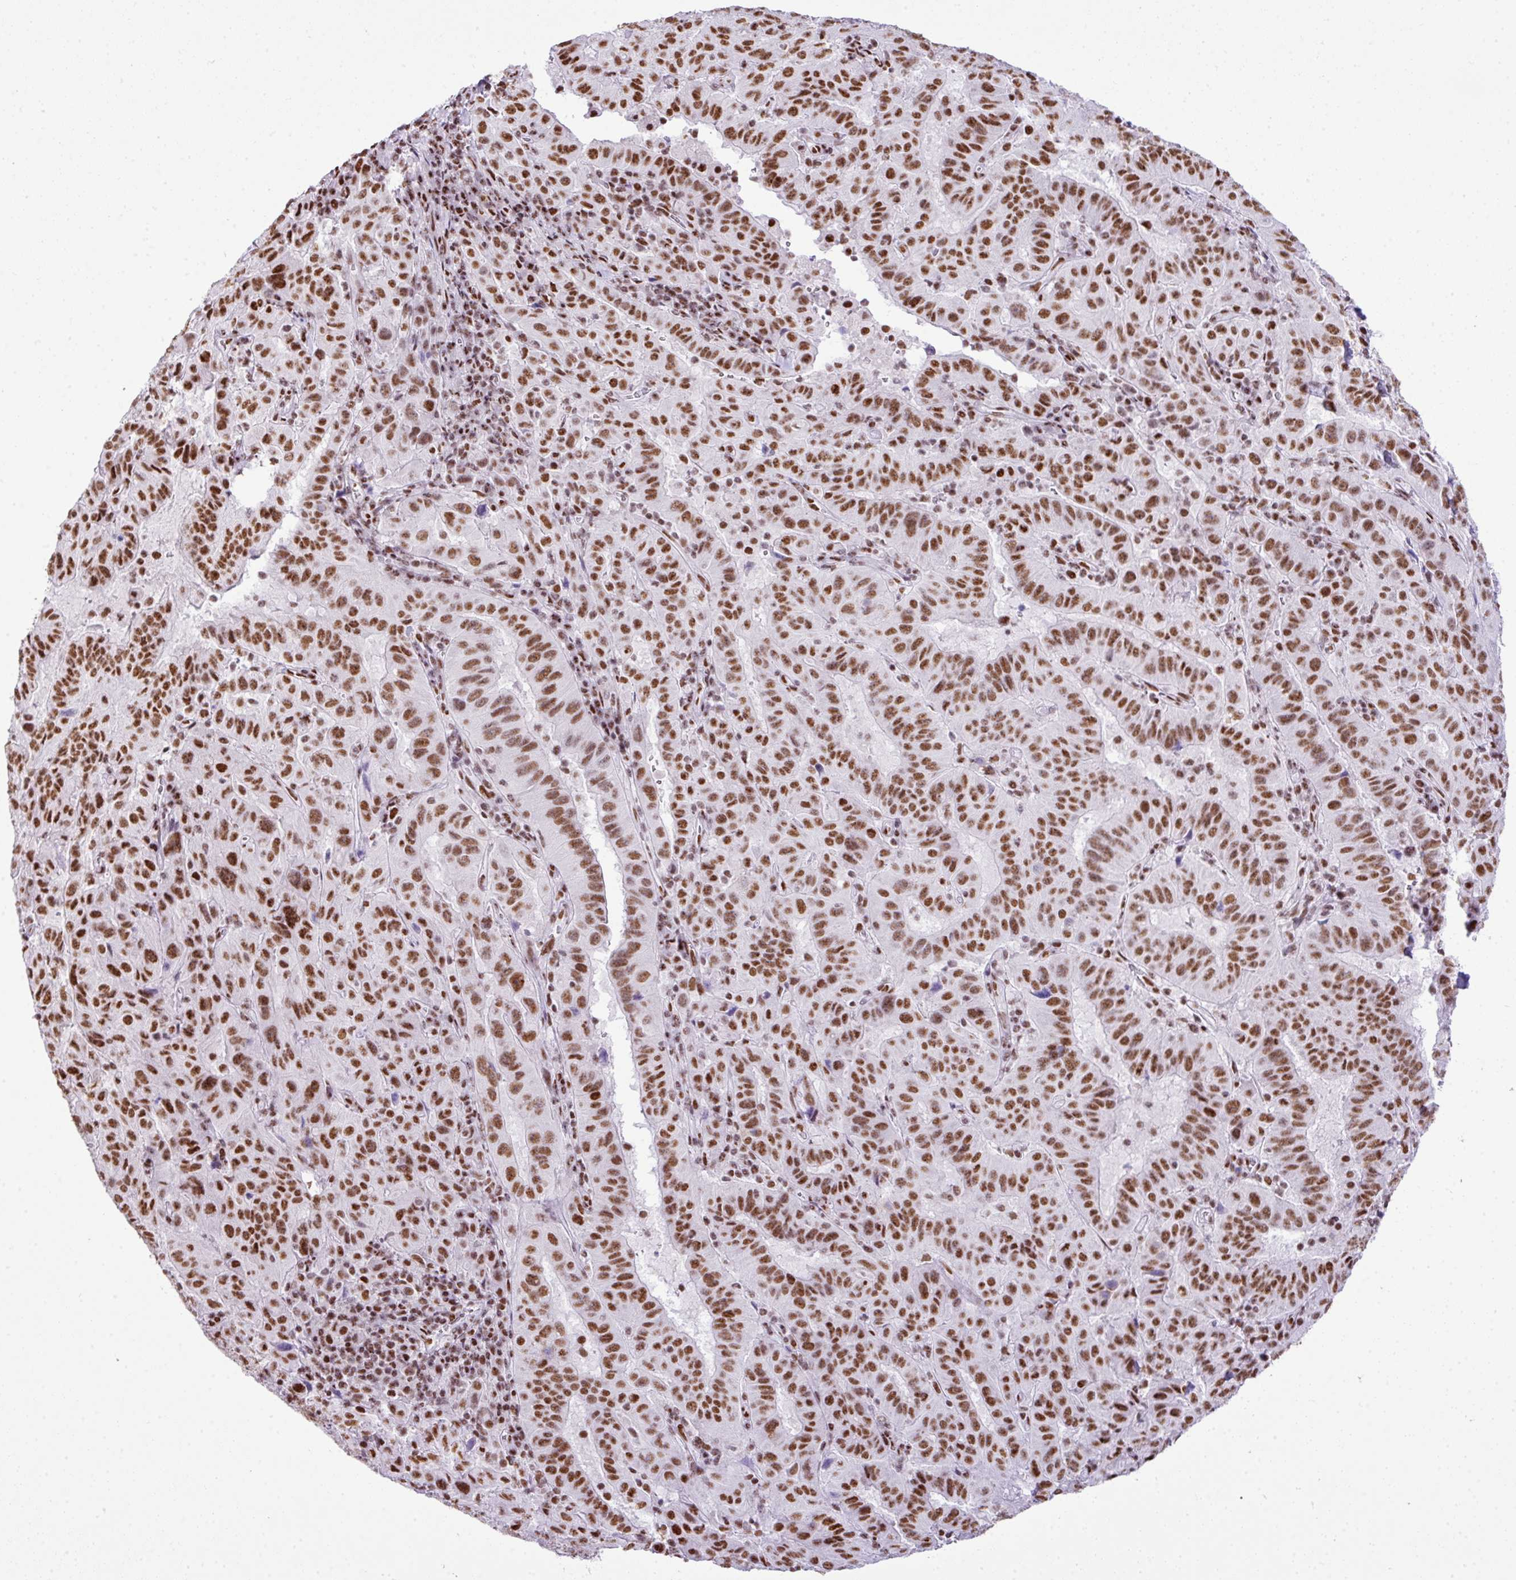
{"staining": {"intensity": "moderate", "quantity": ">75%", "location": "nuclear"}, "tissue": "pancreatic cancer", "cell_type": "Tumor cells", "image_type": "cancer", "snomed": [{"axis": "morphology", "description": "Adenocarcinoma, NOS"}, {"axis": "topography", "description": "Pancreas"}], "caption": "Human pancreatic adenocarcinoma stained with a protein marker demonstrates moderate staining in tumor cells.", "gene": "RARG", "patient": {"sex": "male", "age": 63}}